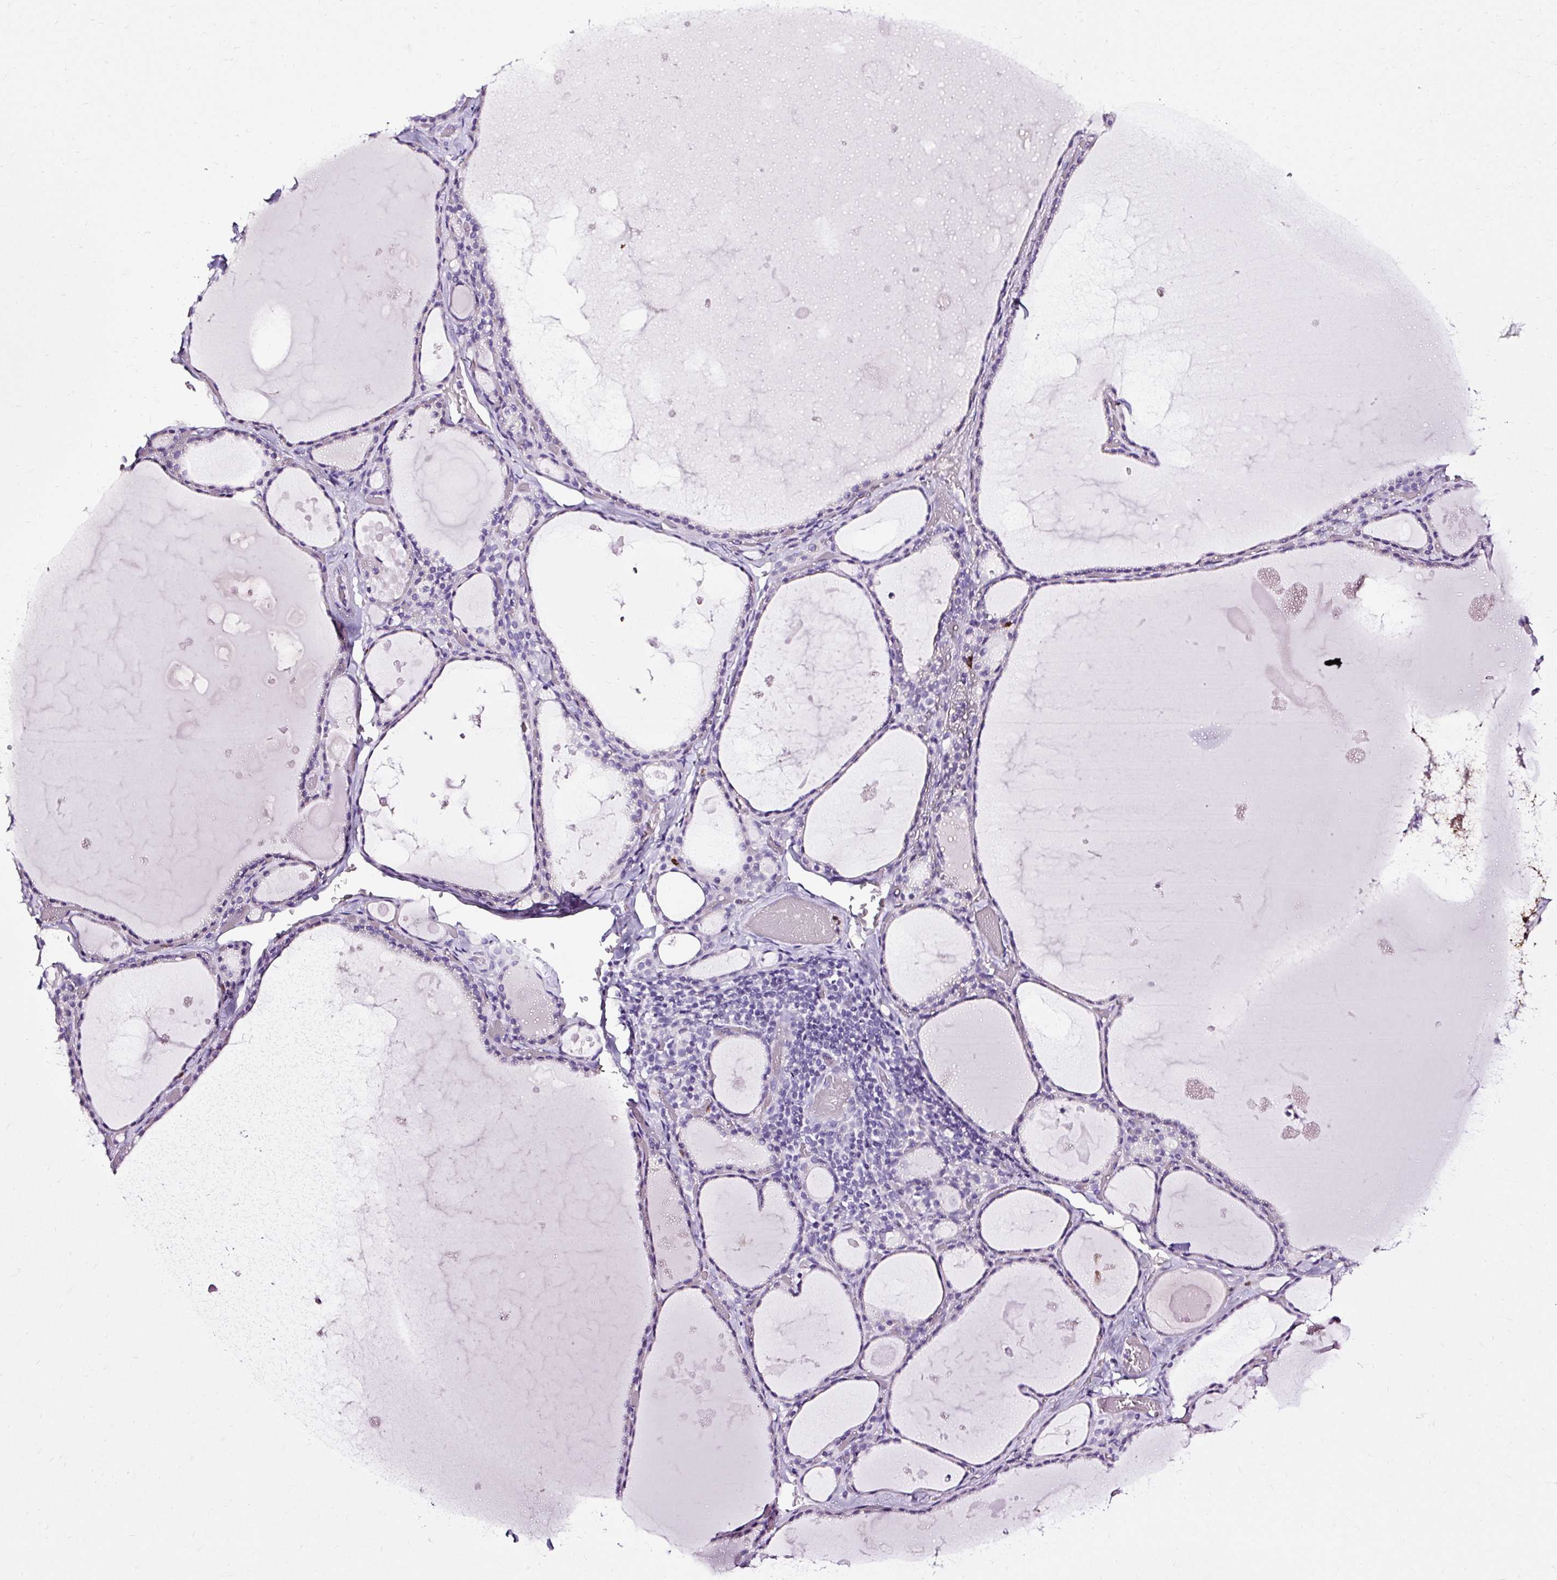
{"staining": {"intensity": "negative", "quantity": "none", "location": "none"}, "tissue": "thyroid gland", "cell_type": "Glandular cells", "image_type": "normal", "snomed": [{"axis": "morphology", "description": "Normal tissue, NOS"}, {"axis": "topography", "description": "Thyroid gland"}], "caption": "Human thyroid gland stained for a protein using immunohistochemistry (IHC) shows no positivity in glandular cells.", "gene": "SLC7A8", "patient": {"sex": "male", "age": 56}}